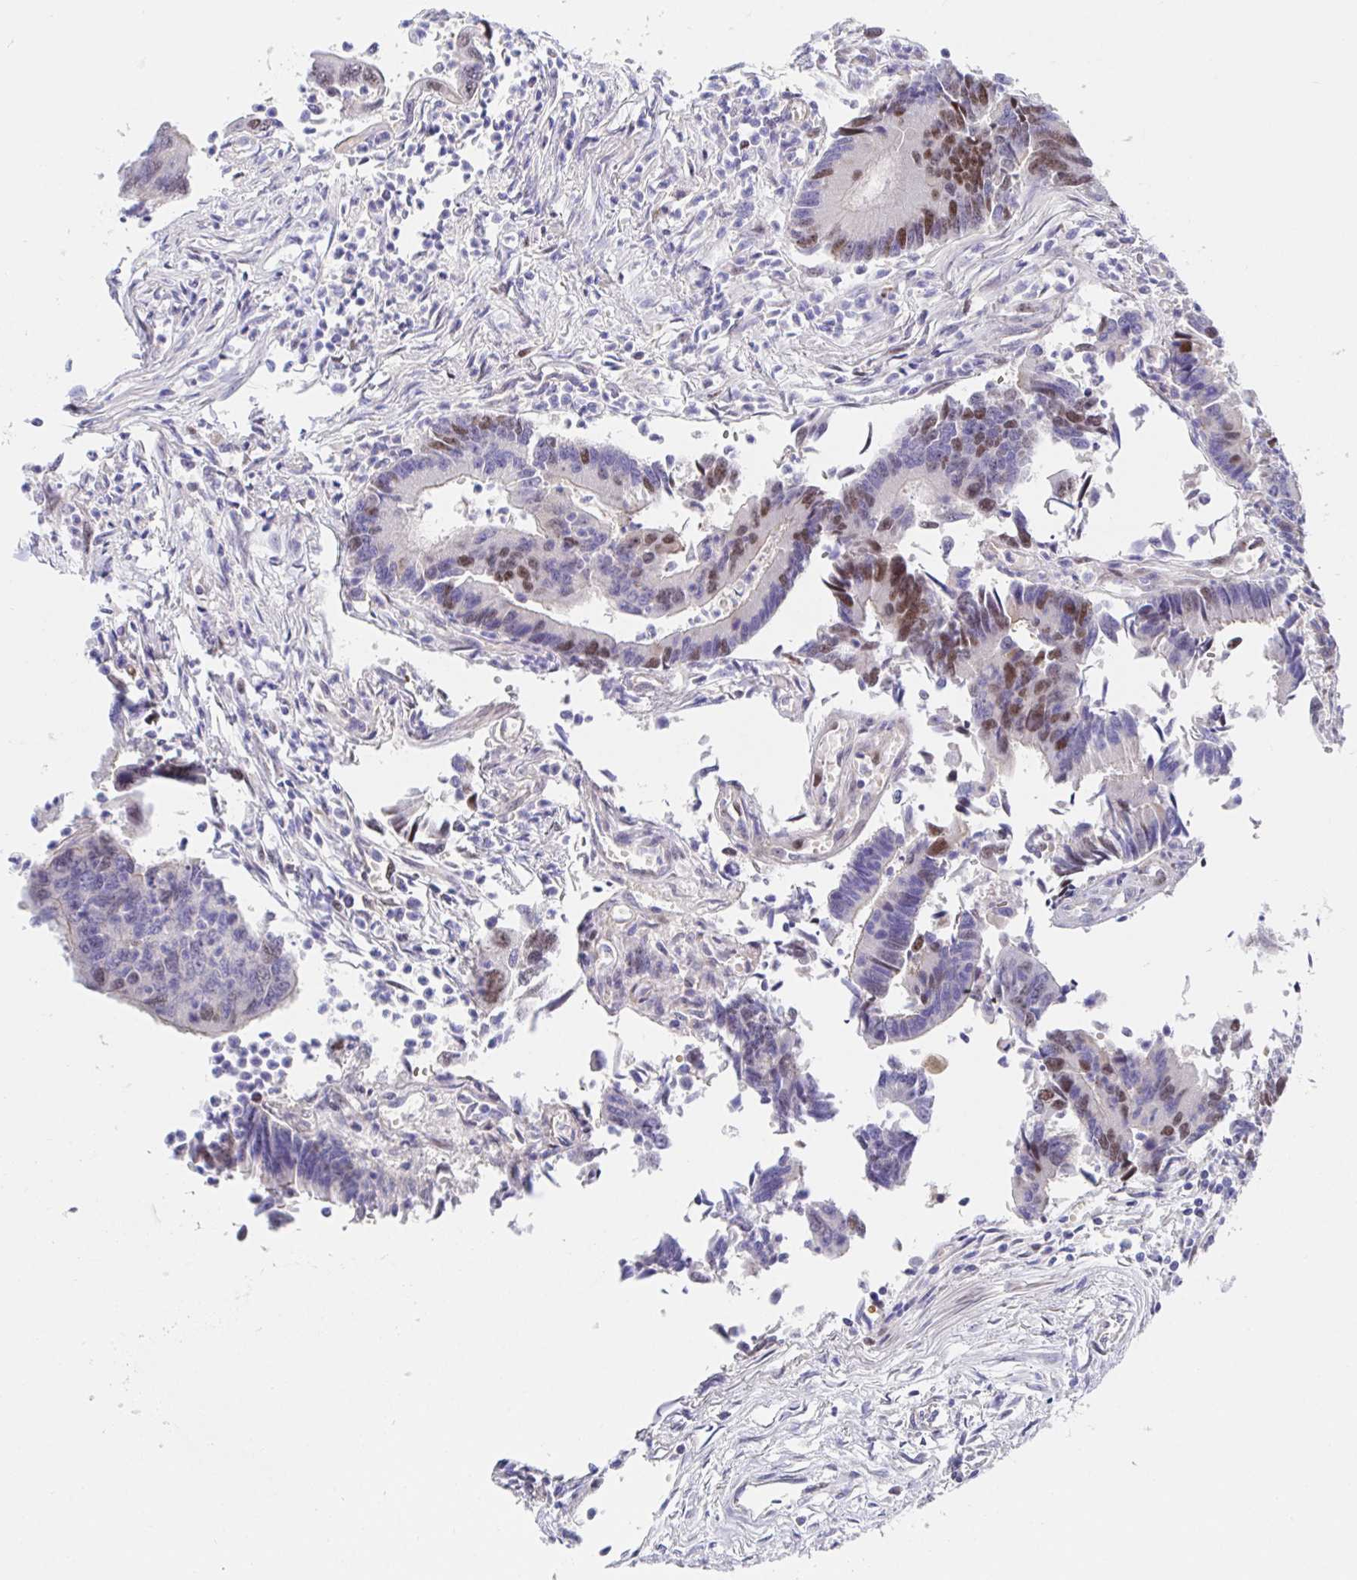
{"staining": {"intensity": "moderate", "quantity": "25%-75%", "location": "nuclear"}, "tissue": "colorectal cancer", "cell_type": "Tumor cells", "image_type": "cancer", "snomed": [{"axis": "morphology", "description": "Adenocarcinoma, NOS"}, {"axis": "topography", "description": "Colon"}], "caption": "High-power microscopy captured an immunohistochemistry (IHC) micrograph of adenocarcinoma (colorectal), revealing moderate nuclear expression in about 25%-75% of tumor cells.", "gene": "TIMELESS", "patient": {"sex": "female", "age": 67}}